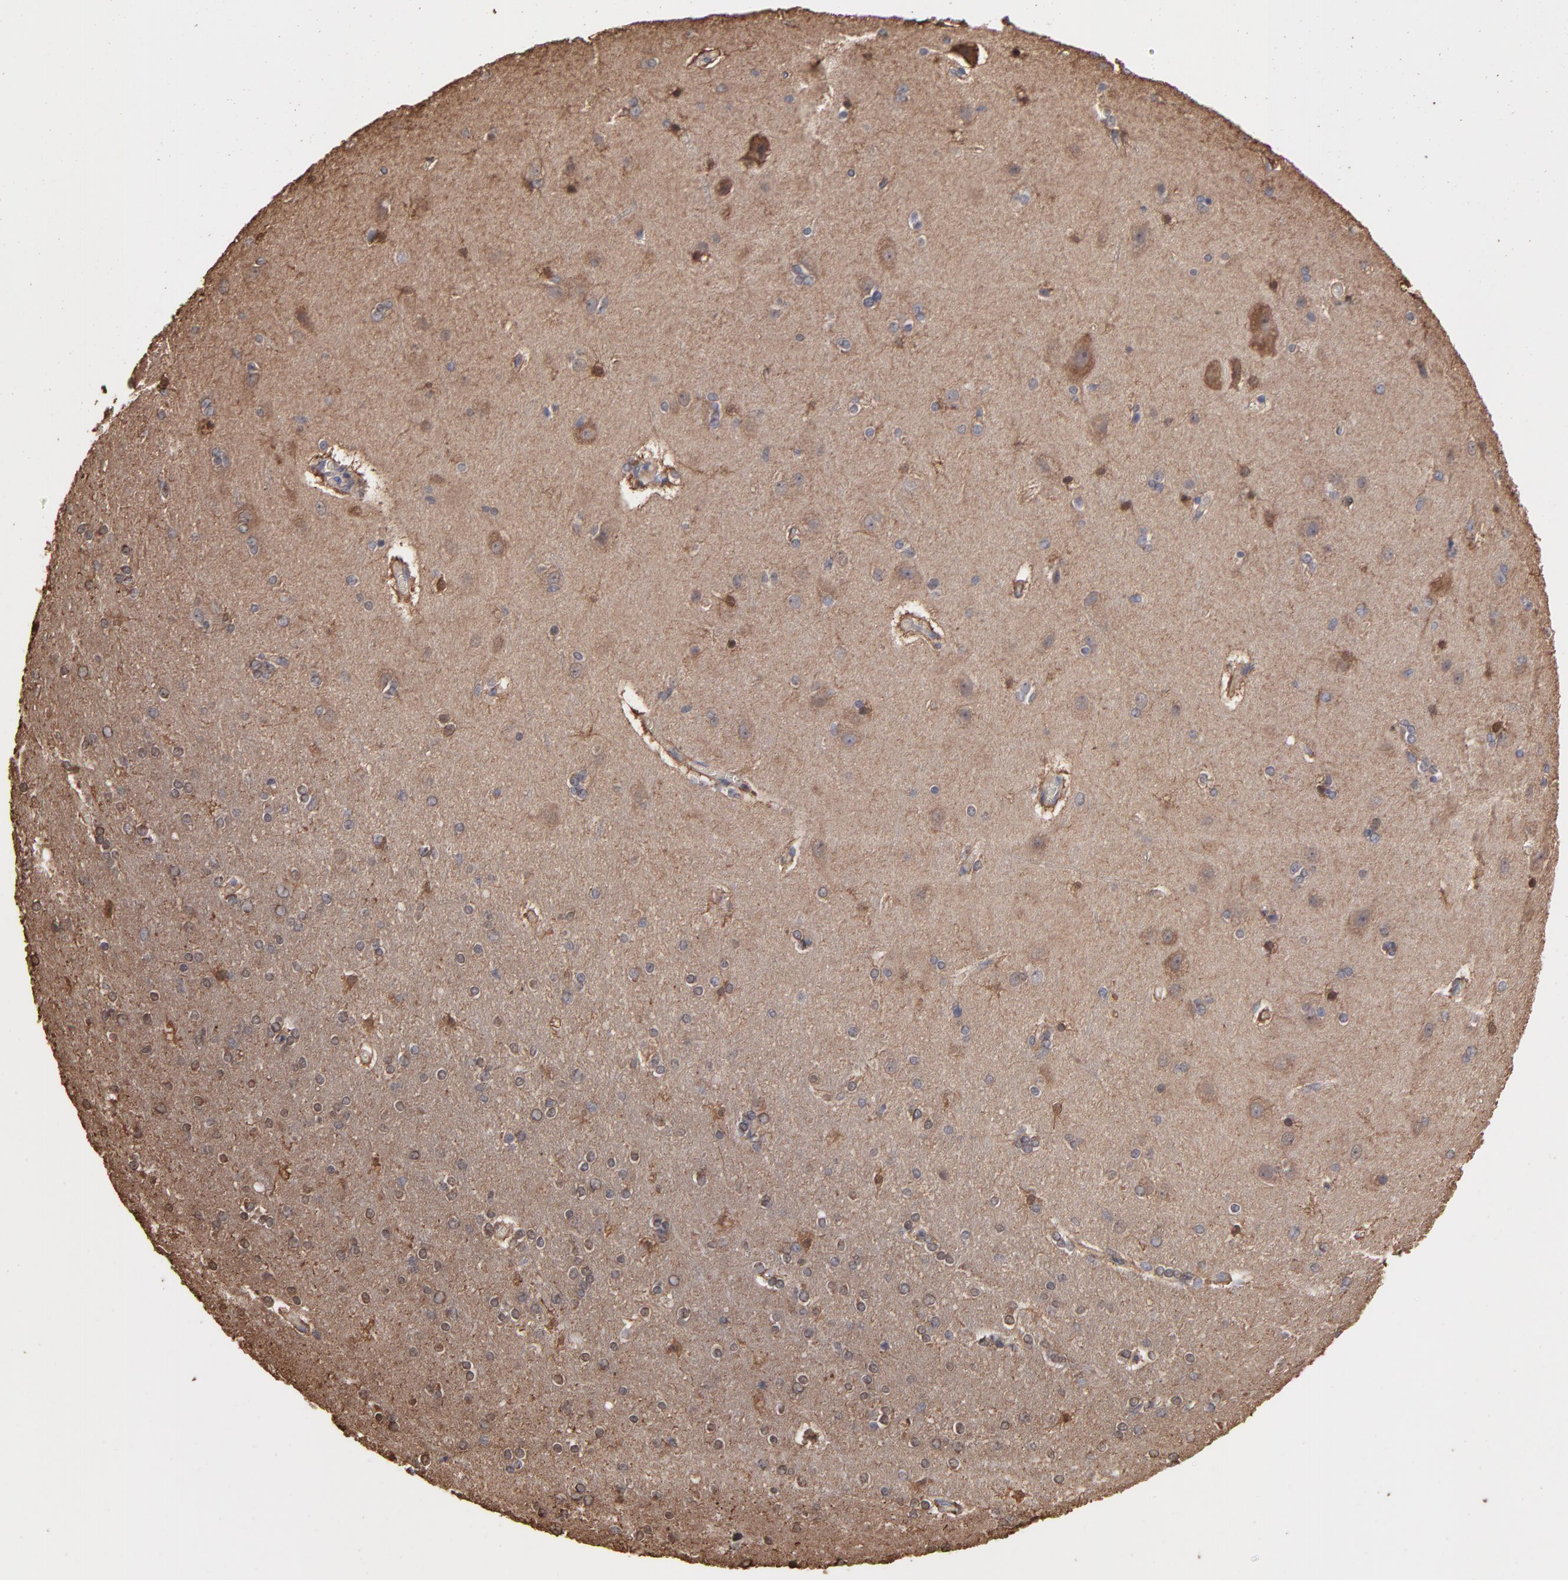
{"staining": {"intensity": "moderate", "quantity": ">75%", "location": "cytoplasmic/membranous"}, "tissue": "cerebral cortex", "cell_type": "Endothelial cells", "image_type": "normal", "snomed": [{"axis": "morphology", "description": "Normal tissue, NOS"}, {"axis": "topography", "description": "Cerebral cortex"}], "caption": "Protein staining of benign cerebral cortex displays moderate cytoplasmic/membranous staining in about >75% of endothelial cells.", "gene": "TANGO2", "patient": {"sex": "female", "age": 54}}